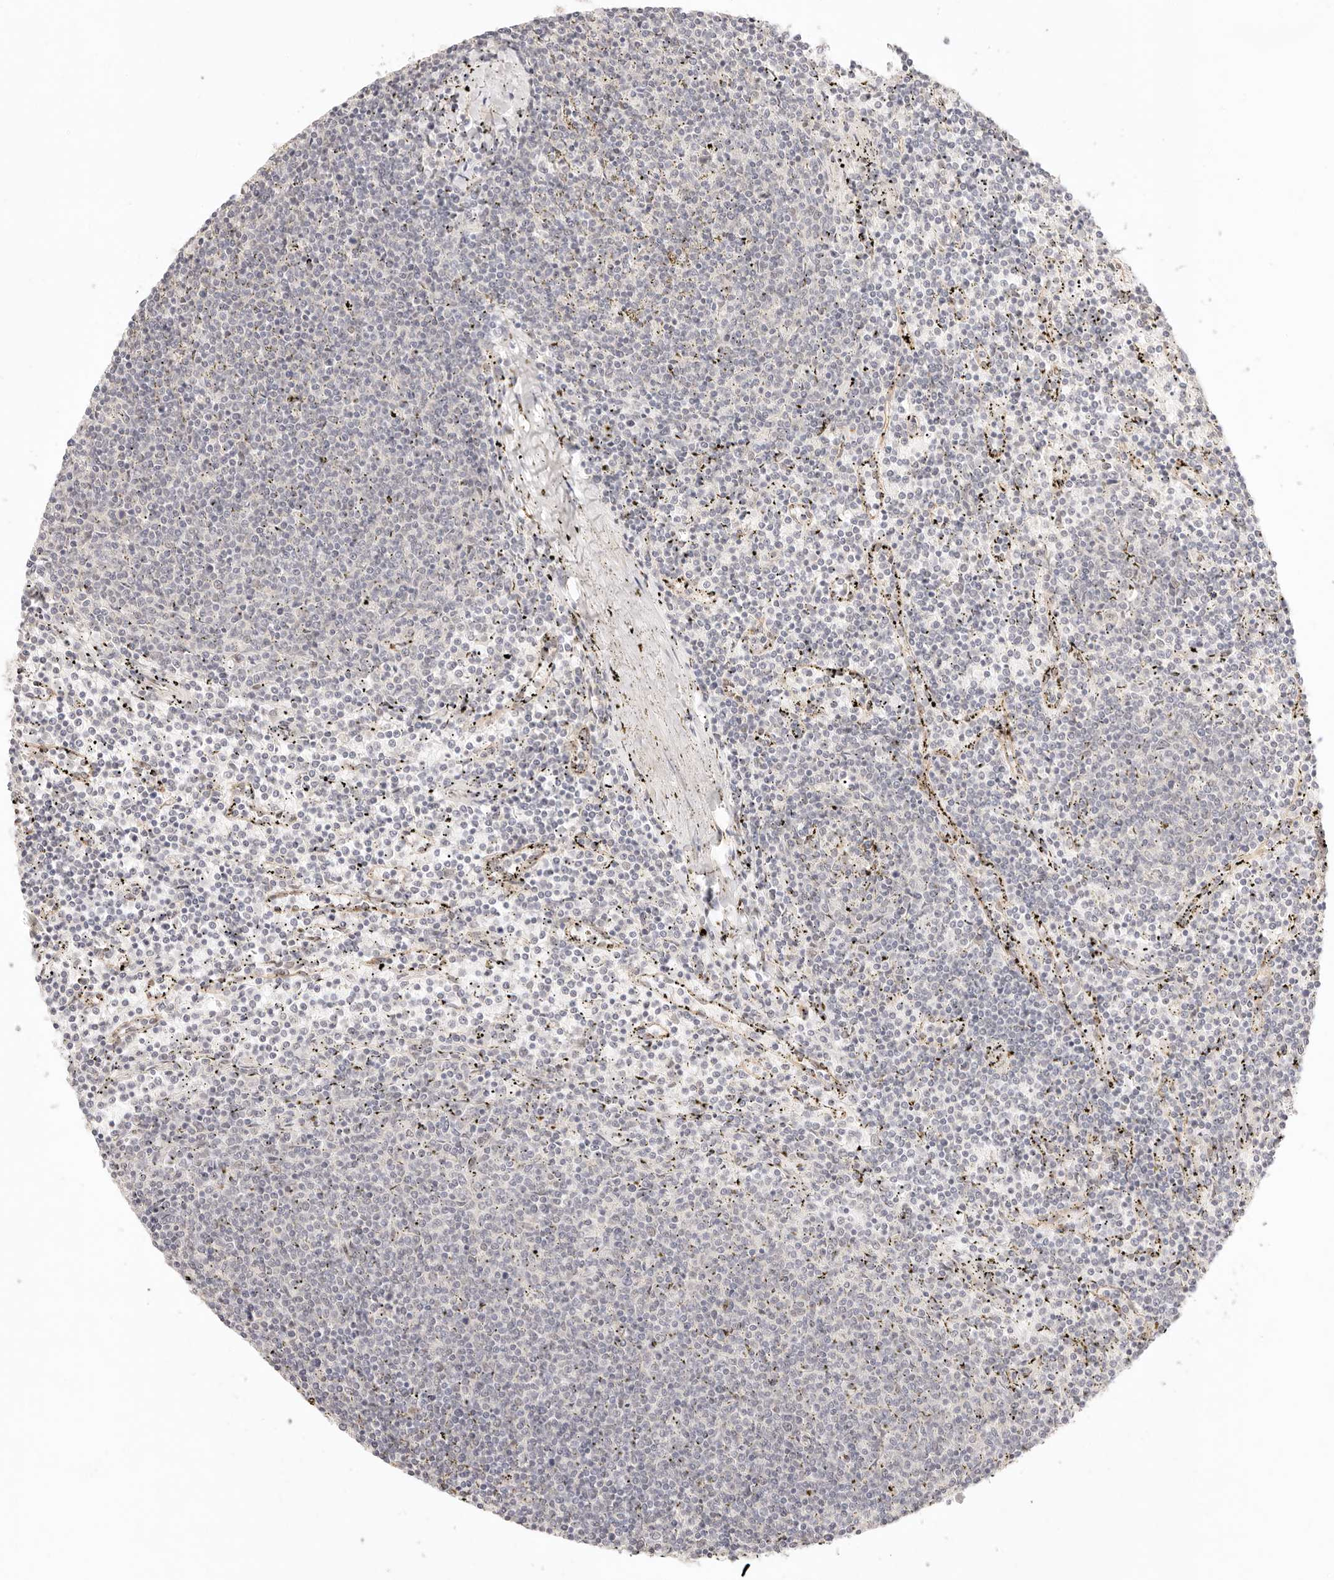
{"staining": {"intensity": "negative", "quantity": "none", "location": "none"}, "tissue": "lymphoma", "cell_type": "Tumor cells", "image_type": "cancer", "snomed": [{"axis": "morphology", "description": "Malignant lymphoma, non-Hodgkin's type, Low grade"}, {"axis": "topography", "description": "Spleen"}], "caption": "The histopathology image reveals no significant expression in tumor cells of lymphoma. The staining is performed using DAB brown chromogen with nuclei counter-stained in using hematoxylin.", "gene": "GPR156", "patient": {"sex": "female", "age": 50}}